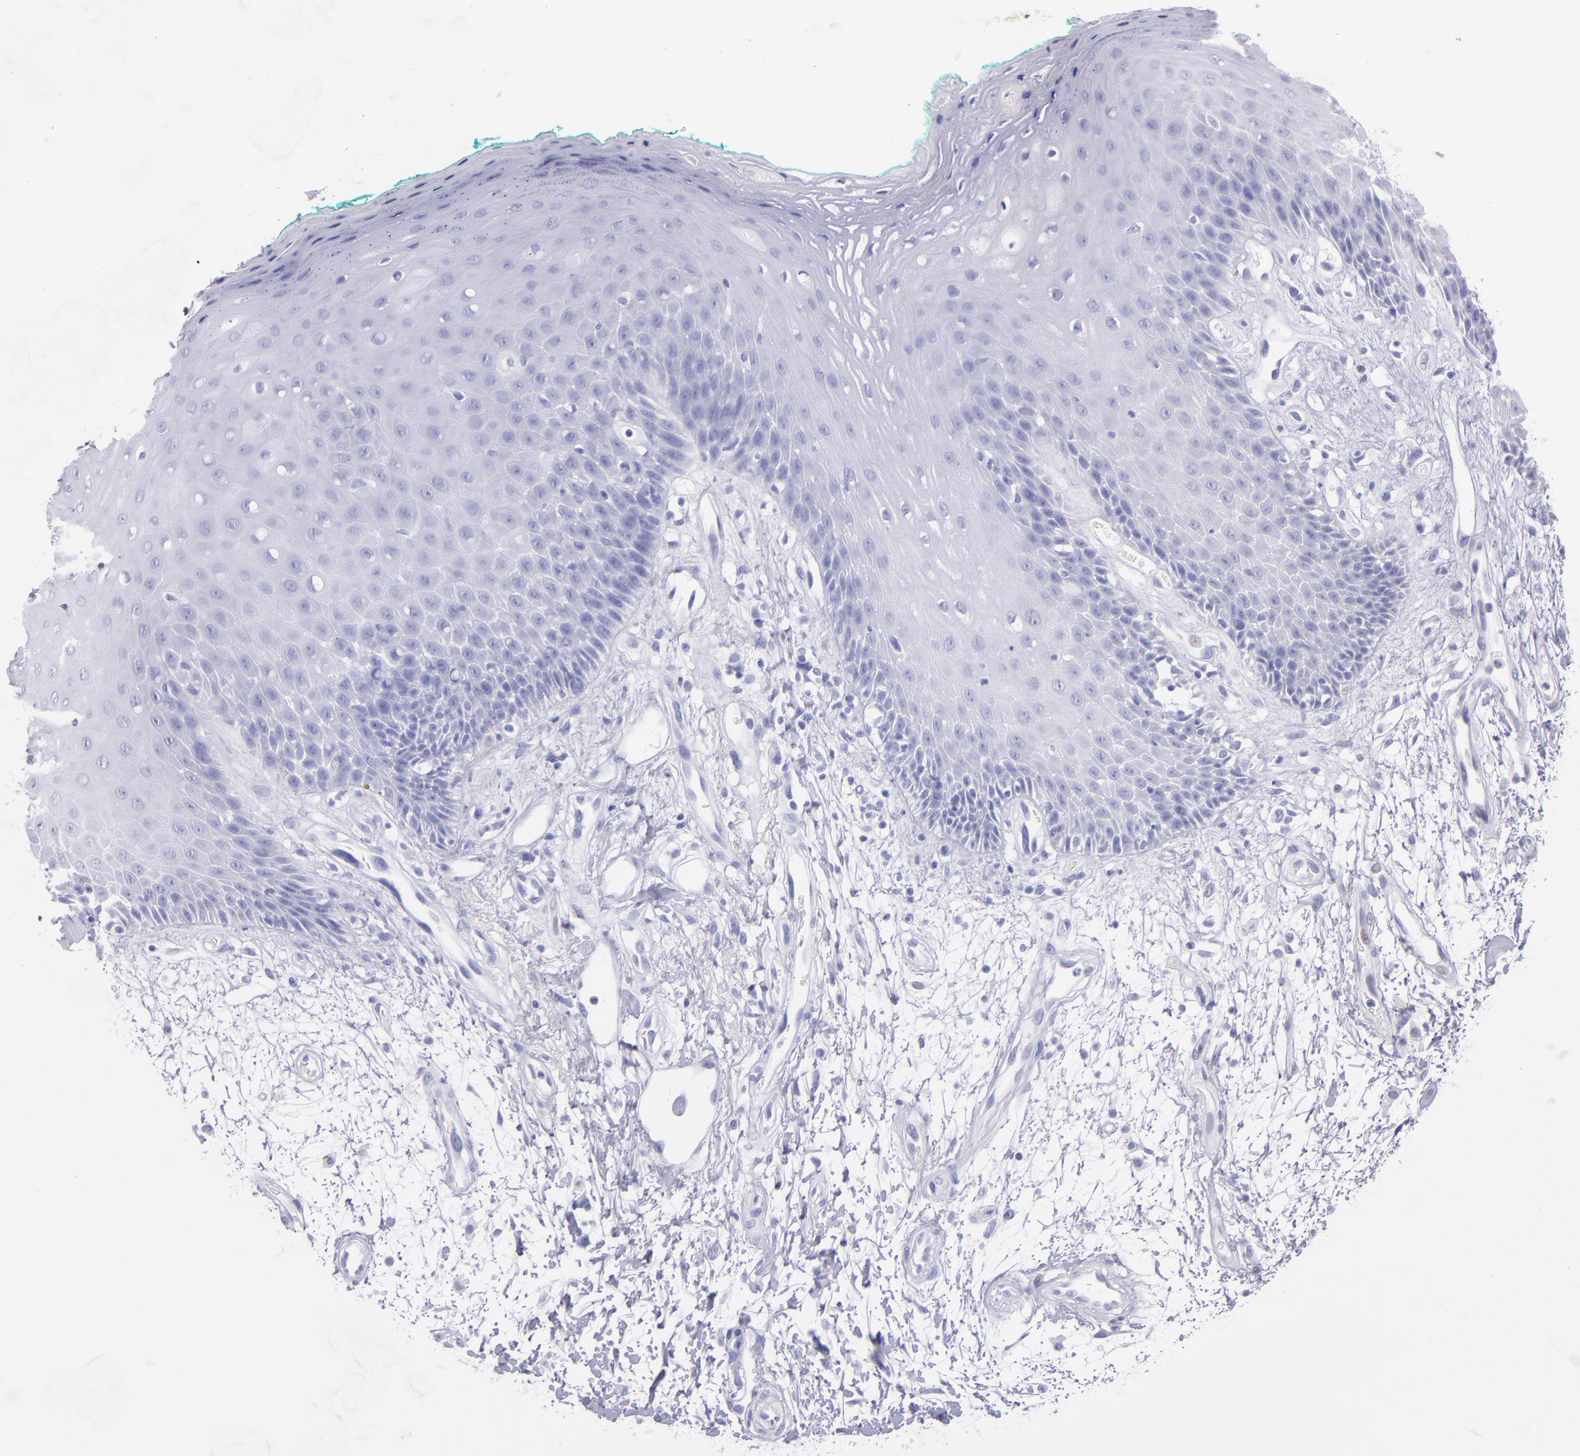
{"staining": {"intensity": "negative", "quantity": "none", "location": "none"}, "tissue": "oral mucosa", "cell_type": "Squamous epithelial cells", "image_type": "normal", "snomed": [{"axis": "morphology", "description": "Normal tissue, NOS"}, {"axis": "morphology", "description": "Squamous cell carcinoma, NOS"}, {"axis": "topography", "description": "Skeletal muscle"}, {"axis": "topography", "description": "Oral tissue"}, {"axis": "topography", "description": "Head-Neck"}], "caption": "Photomicrograph shows no significant protein expression in squamous epithelial cells of unremarkable oral mucosa. (Stains: DAB immunohistochemistry (IHC) with hematoxylin counter stain, Microscopy: brightfield microscopy at high magnification).", "gene": "SFTPB", "patient": {"sex": "female", "age": 84}}